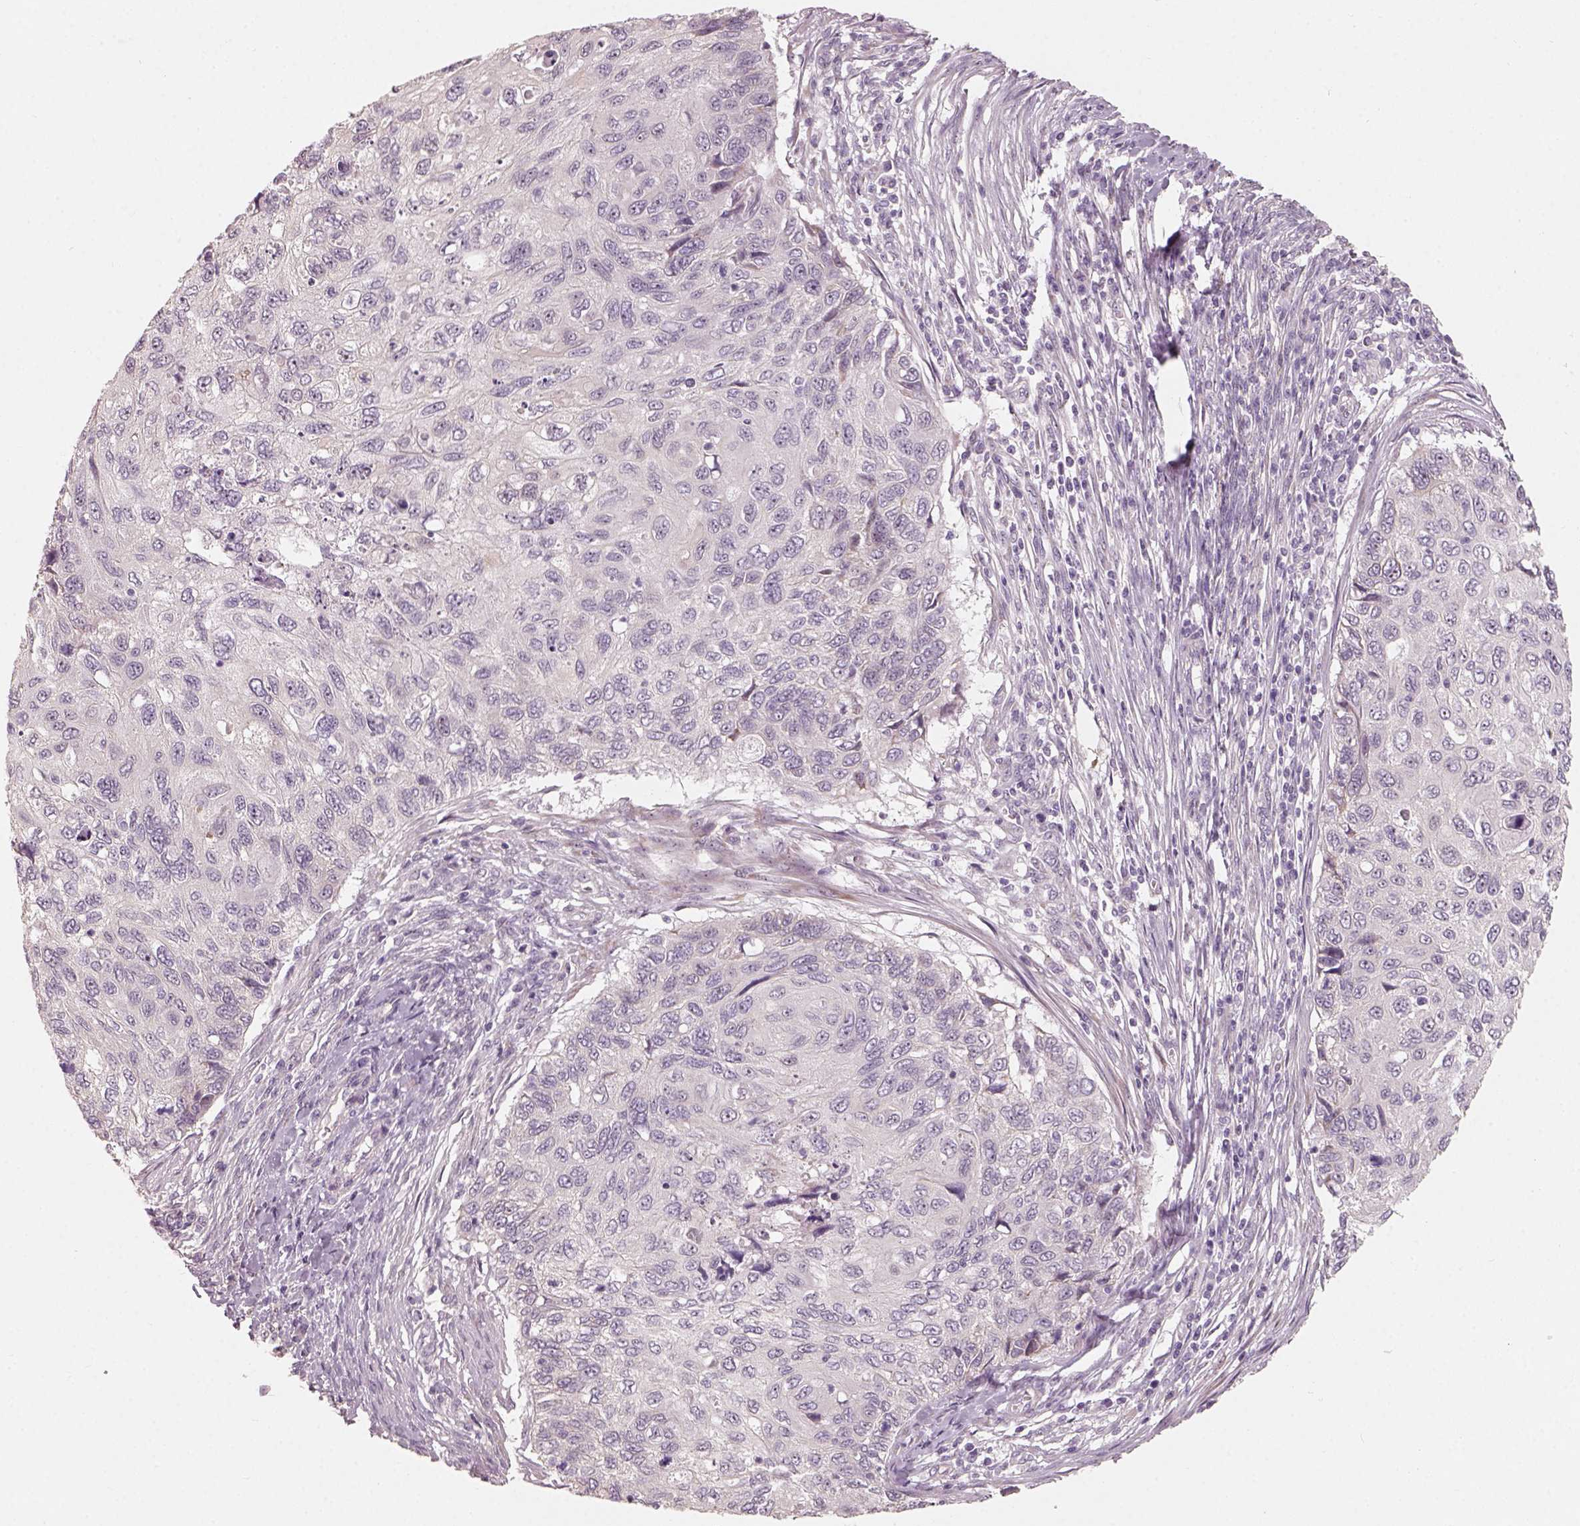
{"staining": {"intensity": "negative", "quantity": "none", "location": "none"}, "tissue": "cervical cancer", "cell_type": "Tumor cells", "image_type": "cancer", "snomed": [{"axis": "morphology", "description": "Squamous cell carcinoma, NOS"}, {"axis": "topography", "description": "Cervix"}], "caption": "Human cervical cancer (squamous cell carcinoma) stained for a protein using IHC exhibits no expression in tumor cells.", "gene": "CDS1", "patient": {"sex": "female", "age": 70}}